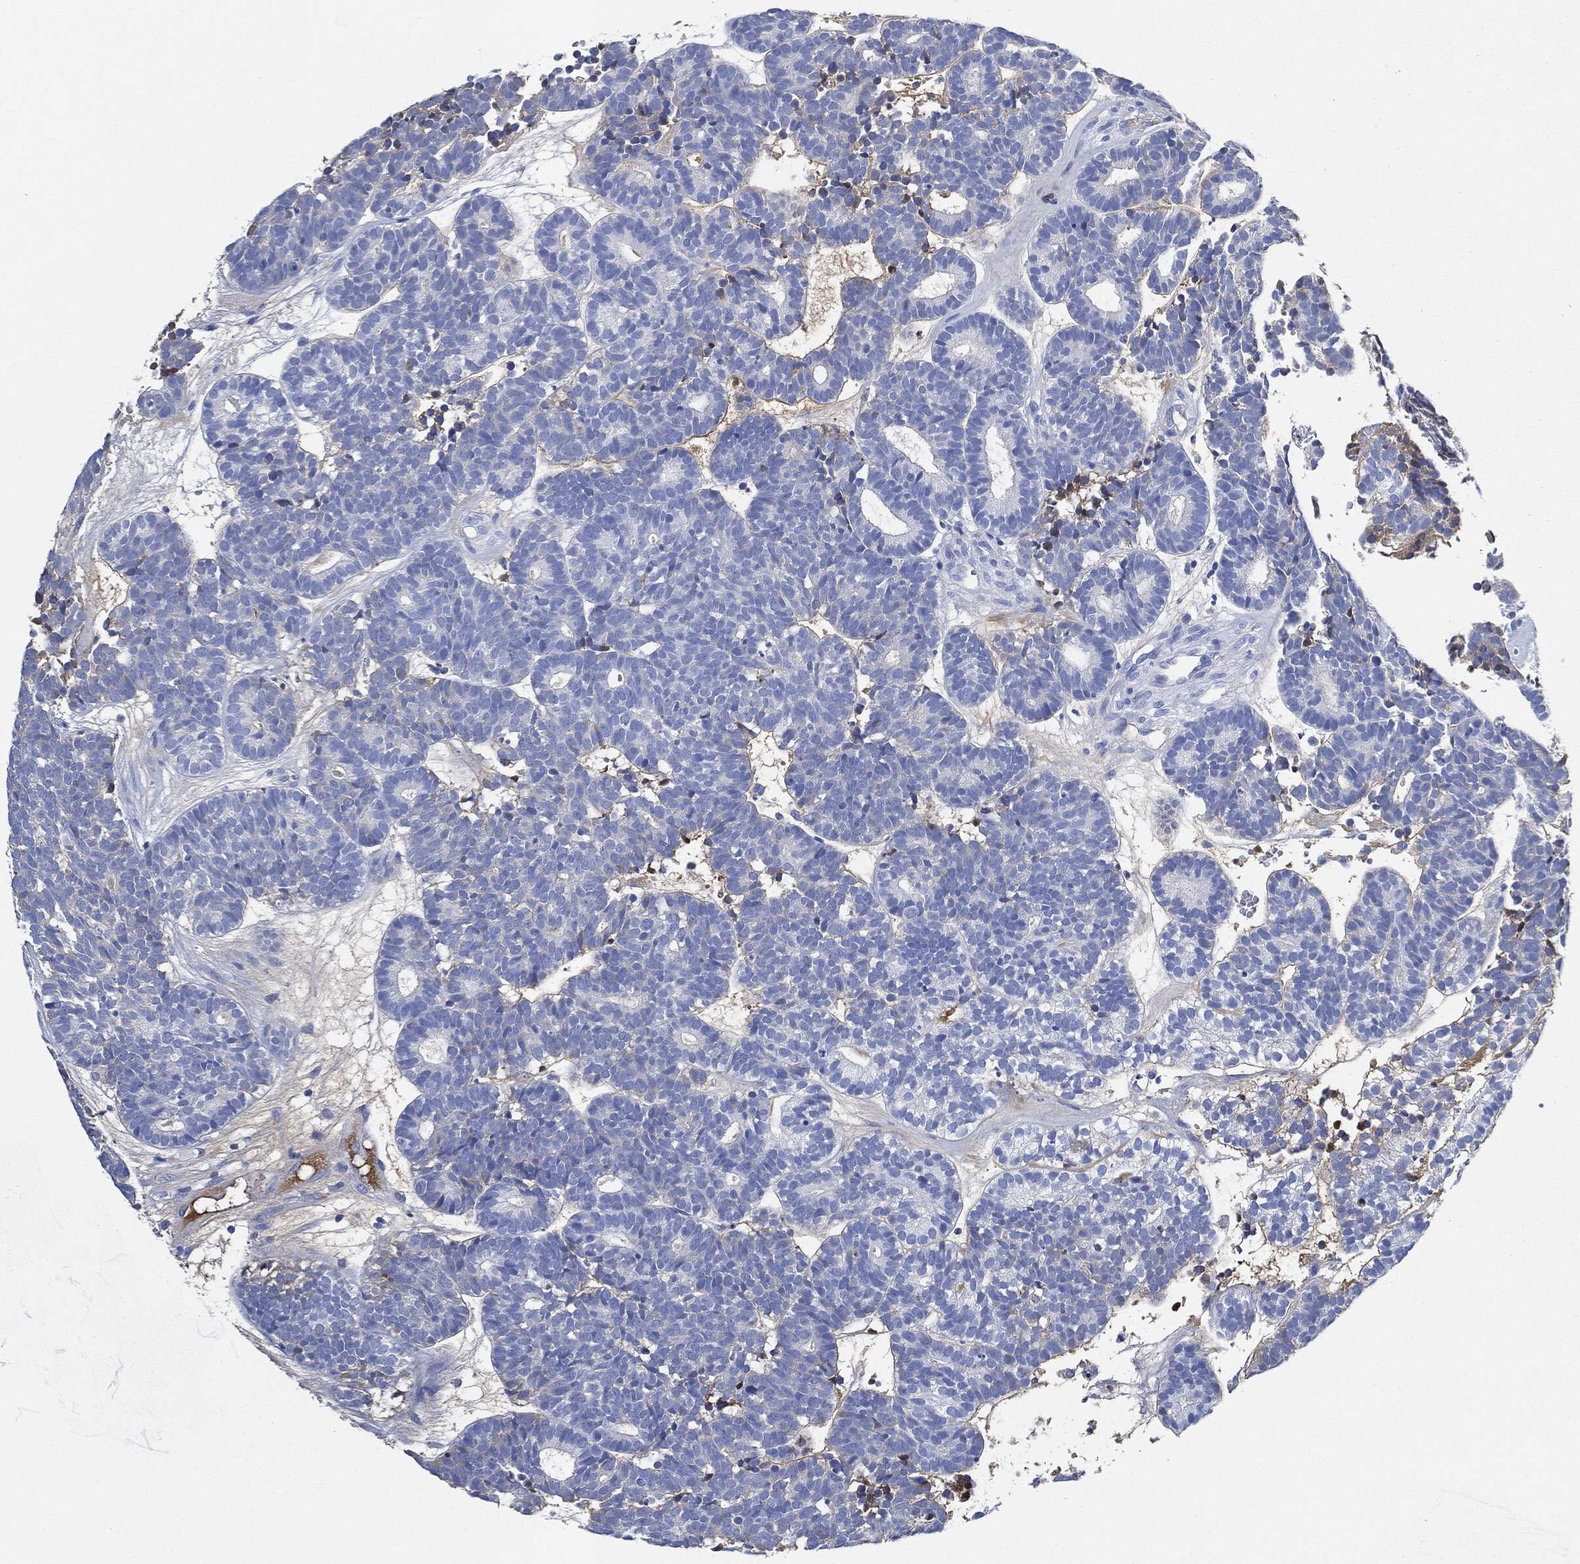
{"staining": {"intensity": "negative", "quantity": "none", "location": "none"}, "tissue": "head and neck cancer", "cell_type": "Tumor cells", "image_type": "cancer", "snomed": [{"axis": "morphology", "description": "Adenocarcinoma, NOS"}, {"axis": "topography", "description": "Head-Neck"}], "caption": "Tumor cells show no significant staining in adenocarcinoma (head and neck).", "gene": "IGLV6-57", "patient": {"sex": "female", "age": 81}}